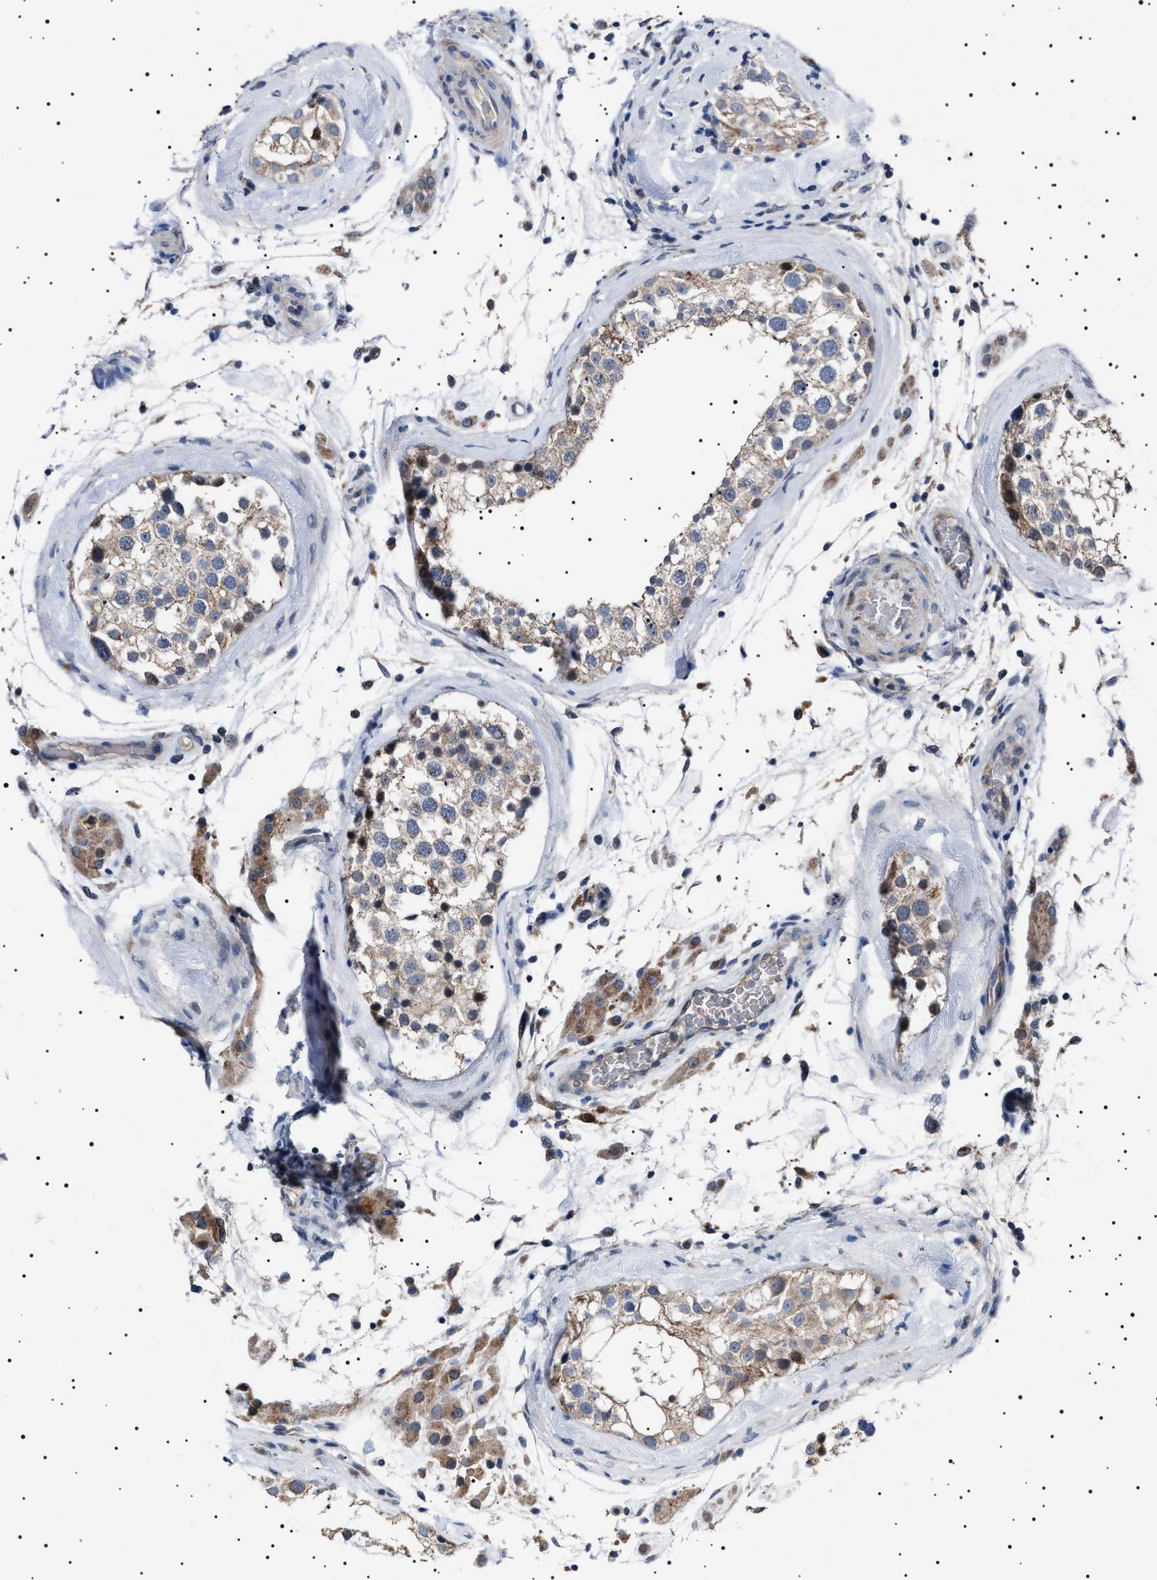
{"staining": {"intensity": "weak", "quantity": "25%-75%", "location": "cytoplasmic/membranous"}, "tissue": "testis", "cell_type": "Cells in seminiferous ducts", "image_type": "normal", "snomed": [{"axis": "morphology", "description": "Normal tissue, NOS"}, {"axis": "topography", "description": "Testis"}], "caption": "High-magnification brightfield microscopy of unremarkable testis stained with DAB (brown) and counterstained with hematoxylin (blue). cells in seminiferous ducts exhibit weak cytoplasmic/membranous expression is identified in approximately25%-75% of cells.", "gene": "PTRH1", "patient": {"sex": "male", "age": 46}}